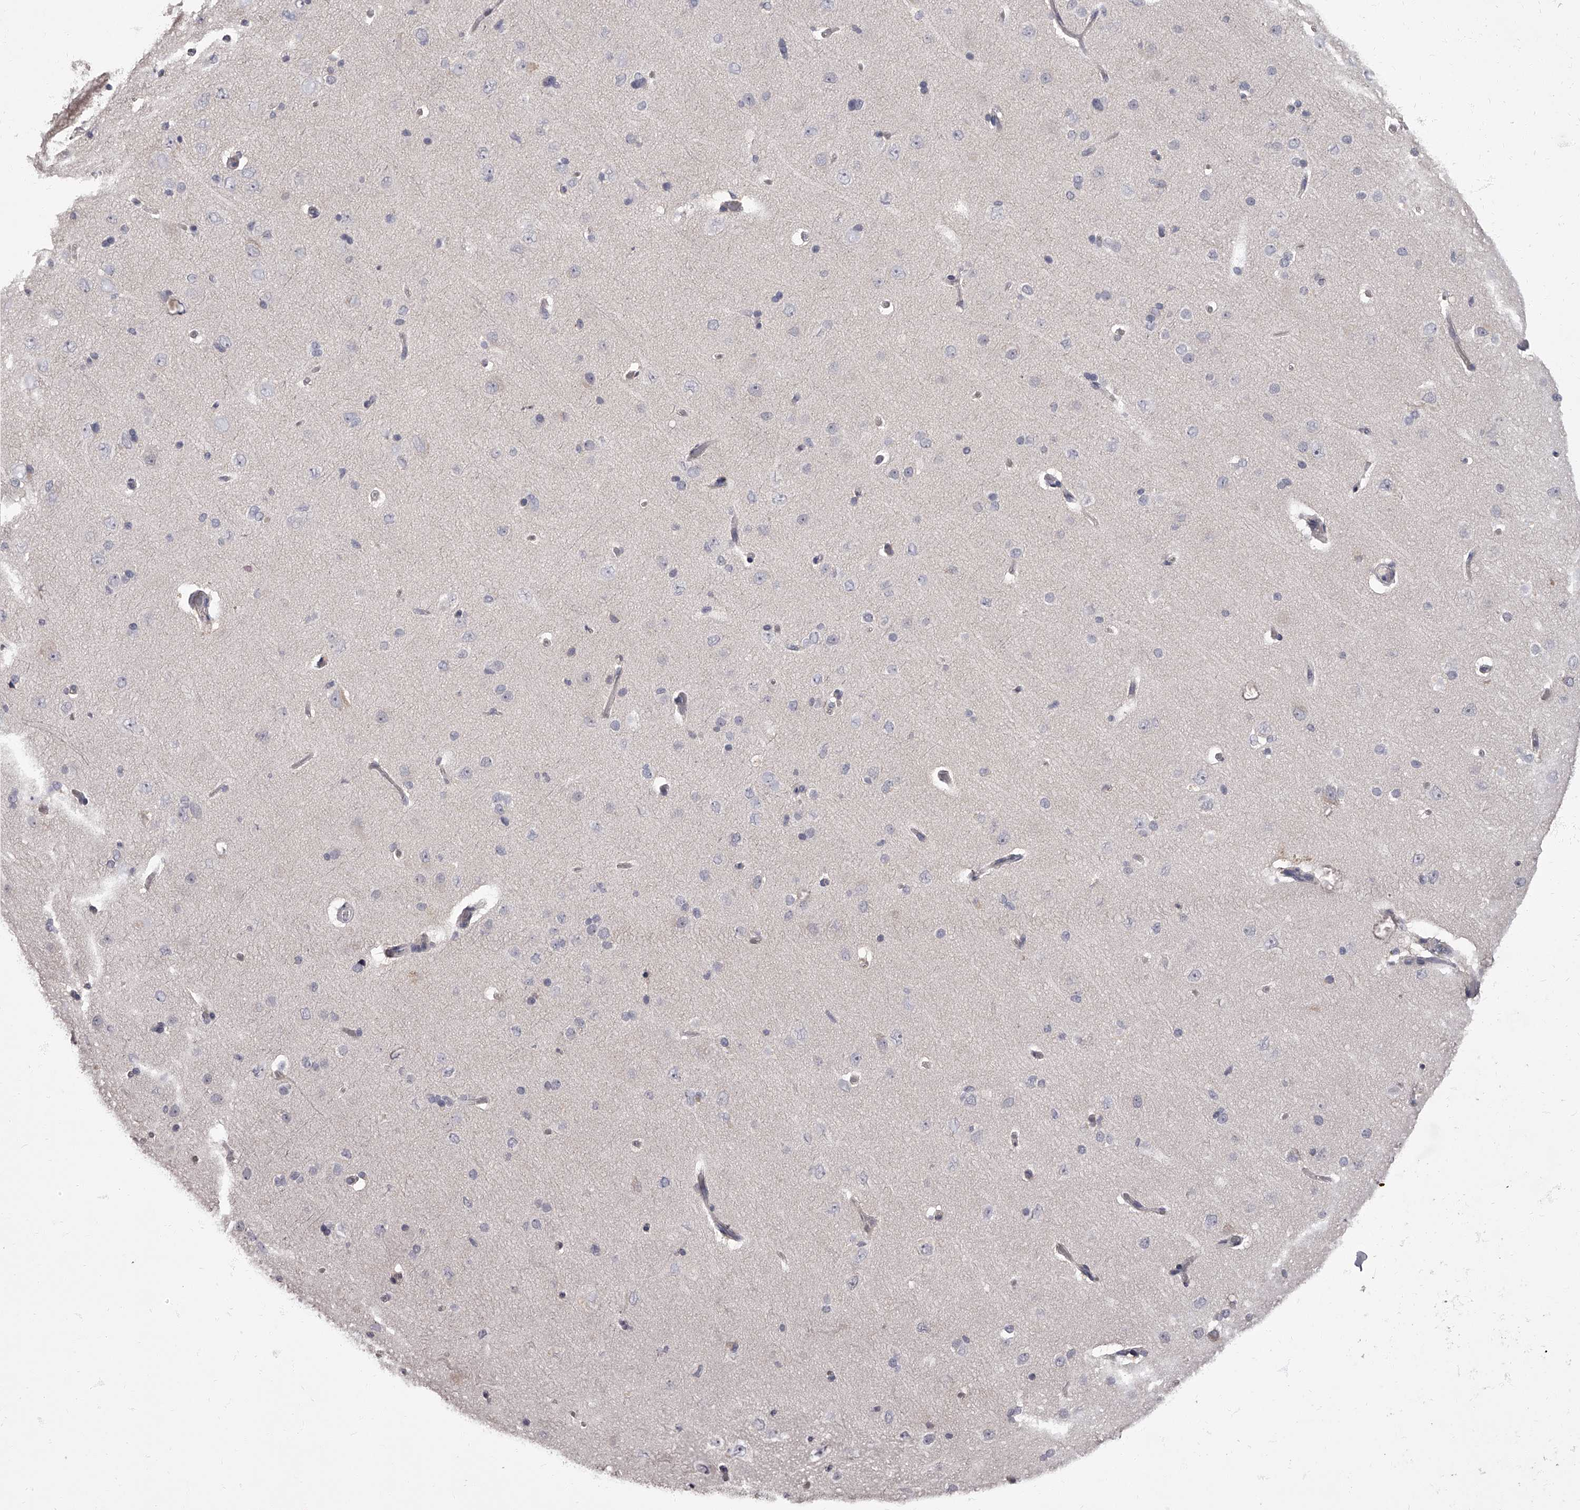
{"staining": {"intensity": "weak", "quantity": "25%-75%", "location": "cytoplasmic/membranous"}, "tissue": "cerebral cortex", "cell_type": "Endothelial cells", "image_type": "normal", "snomed": [{"axis": "morphology", "description": "Normal tissue, NOS"}, {"axis": "topography", "description": "Cerebral cortex"}], "caption": "An IHC histopathology image of benign tissue is shown. Protein staining in brown labels weak cytoplasmic/membranous positivity in cerebral cortex within endothelial cells.", "gene": "APEH", "patient": {"sex": "male", "age": 34}}